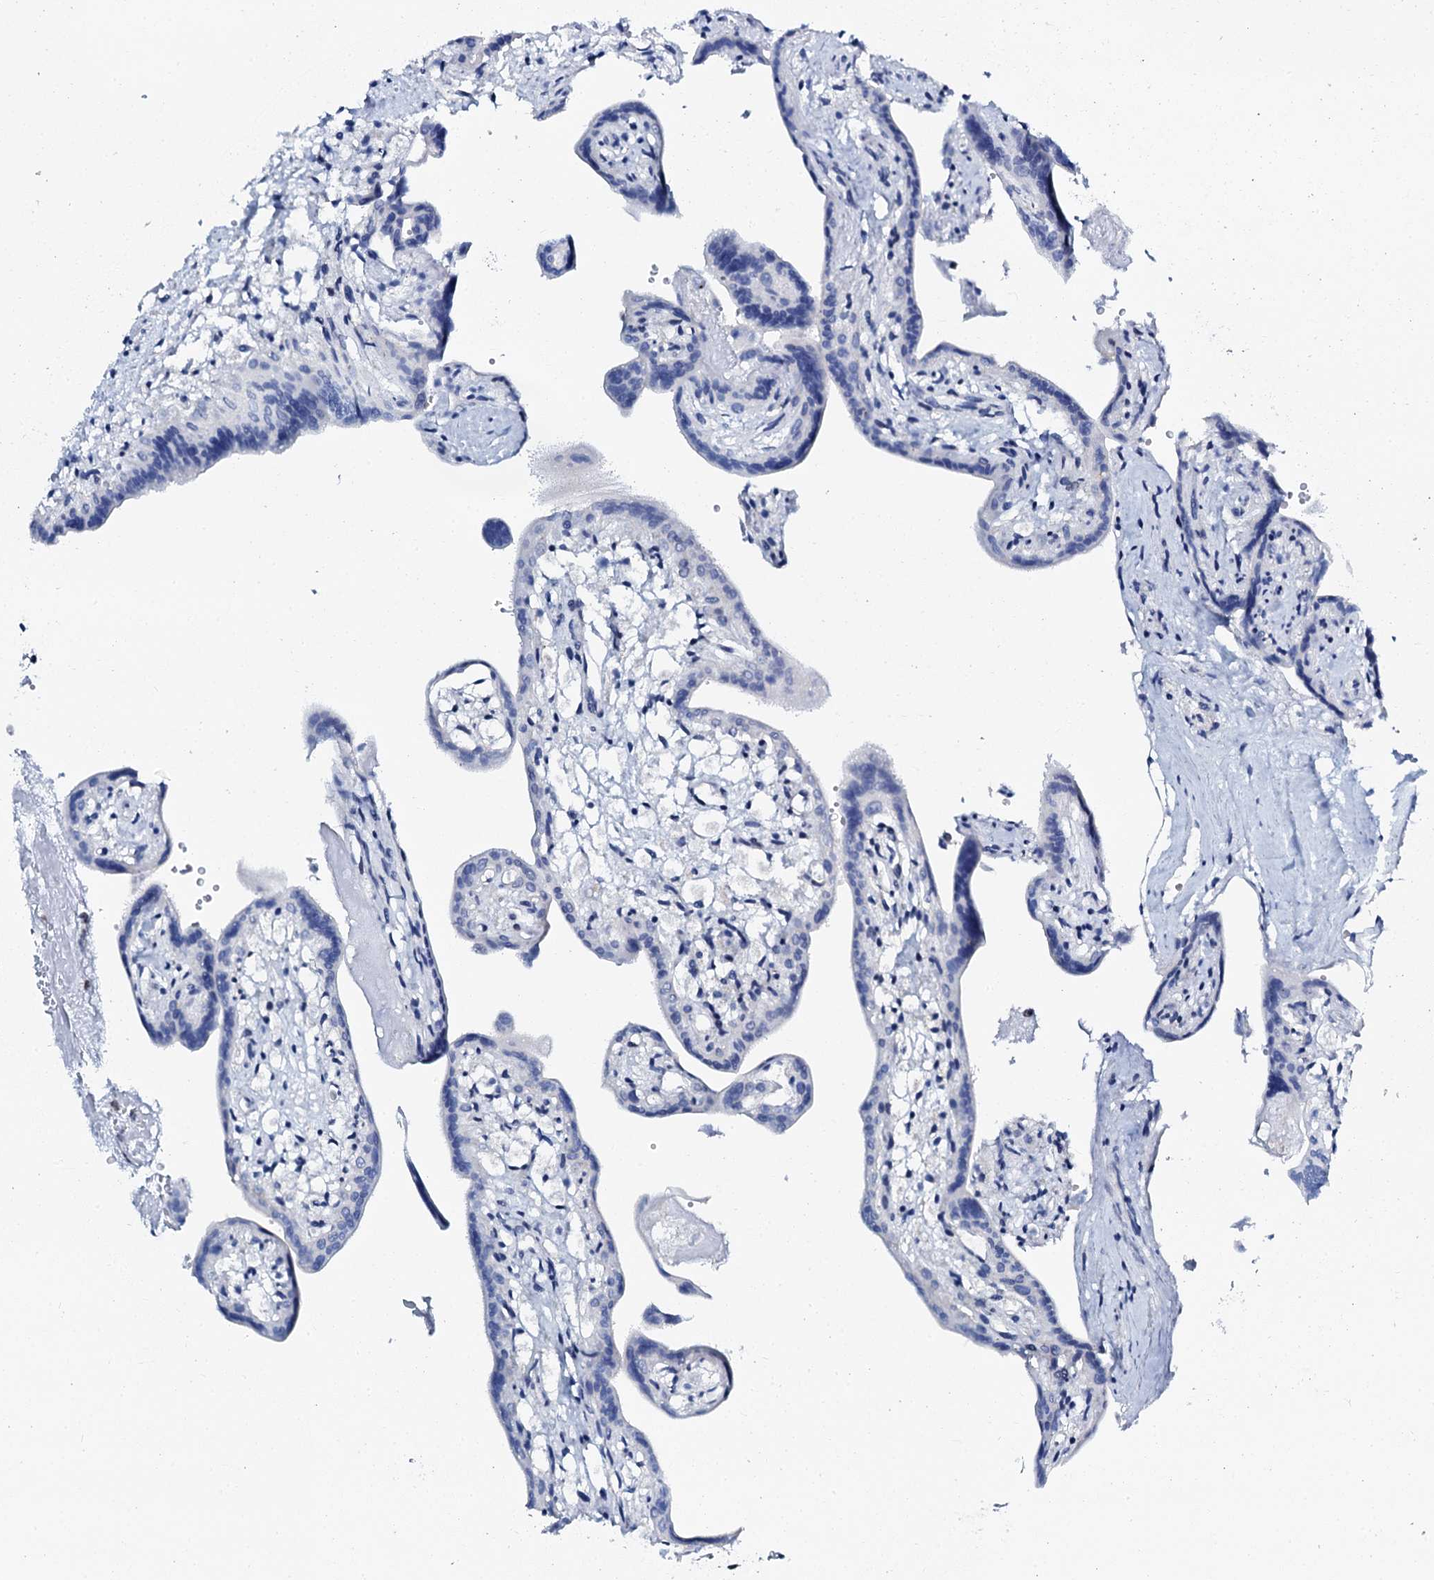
{"staining": {"intensity": "moderate", "quantity": "<25%", "location": "nuclear"}, "tissue": "placenta", "cell_type": "Trophoblastic cells", "image_type": "normal", "snomed": [{"axis": "morphology", "description": "Normal tissue, NOS"}, {"axis": "topography", "description": "Placenta"}], "caption": "Immunohistochemical staining of benign human placenta displays <25% levels of moderate nuclear protein positivity in approximately <25% of trophoblastic cells.", "gene": "SLTM", "patient": {"sex": "female", "age": 37}}